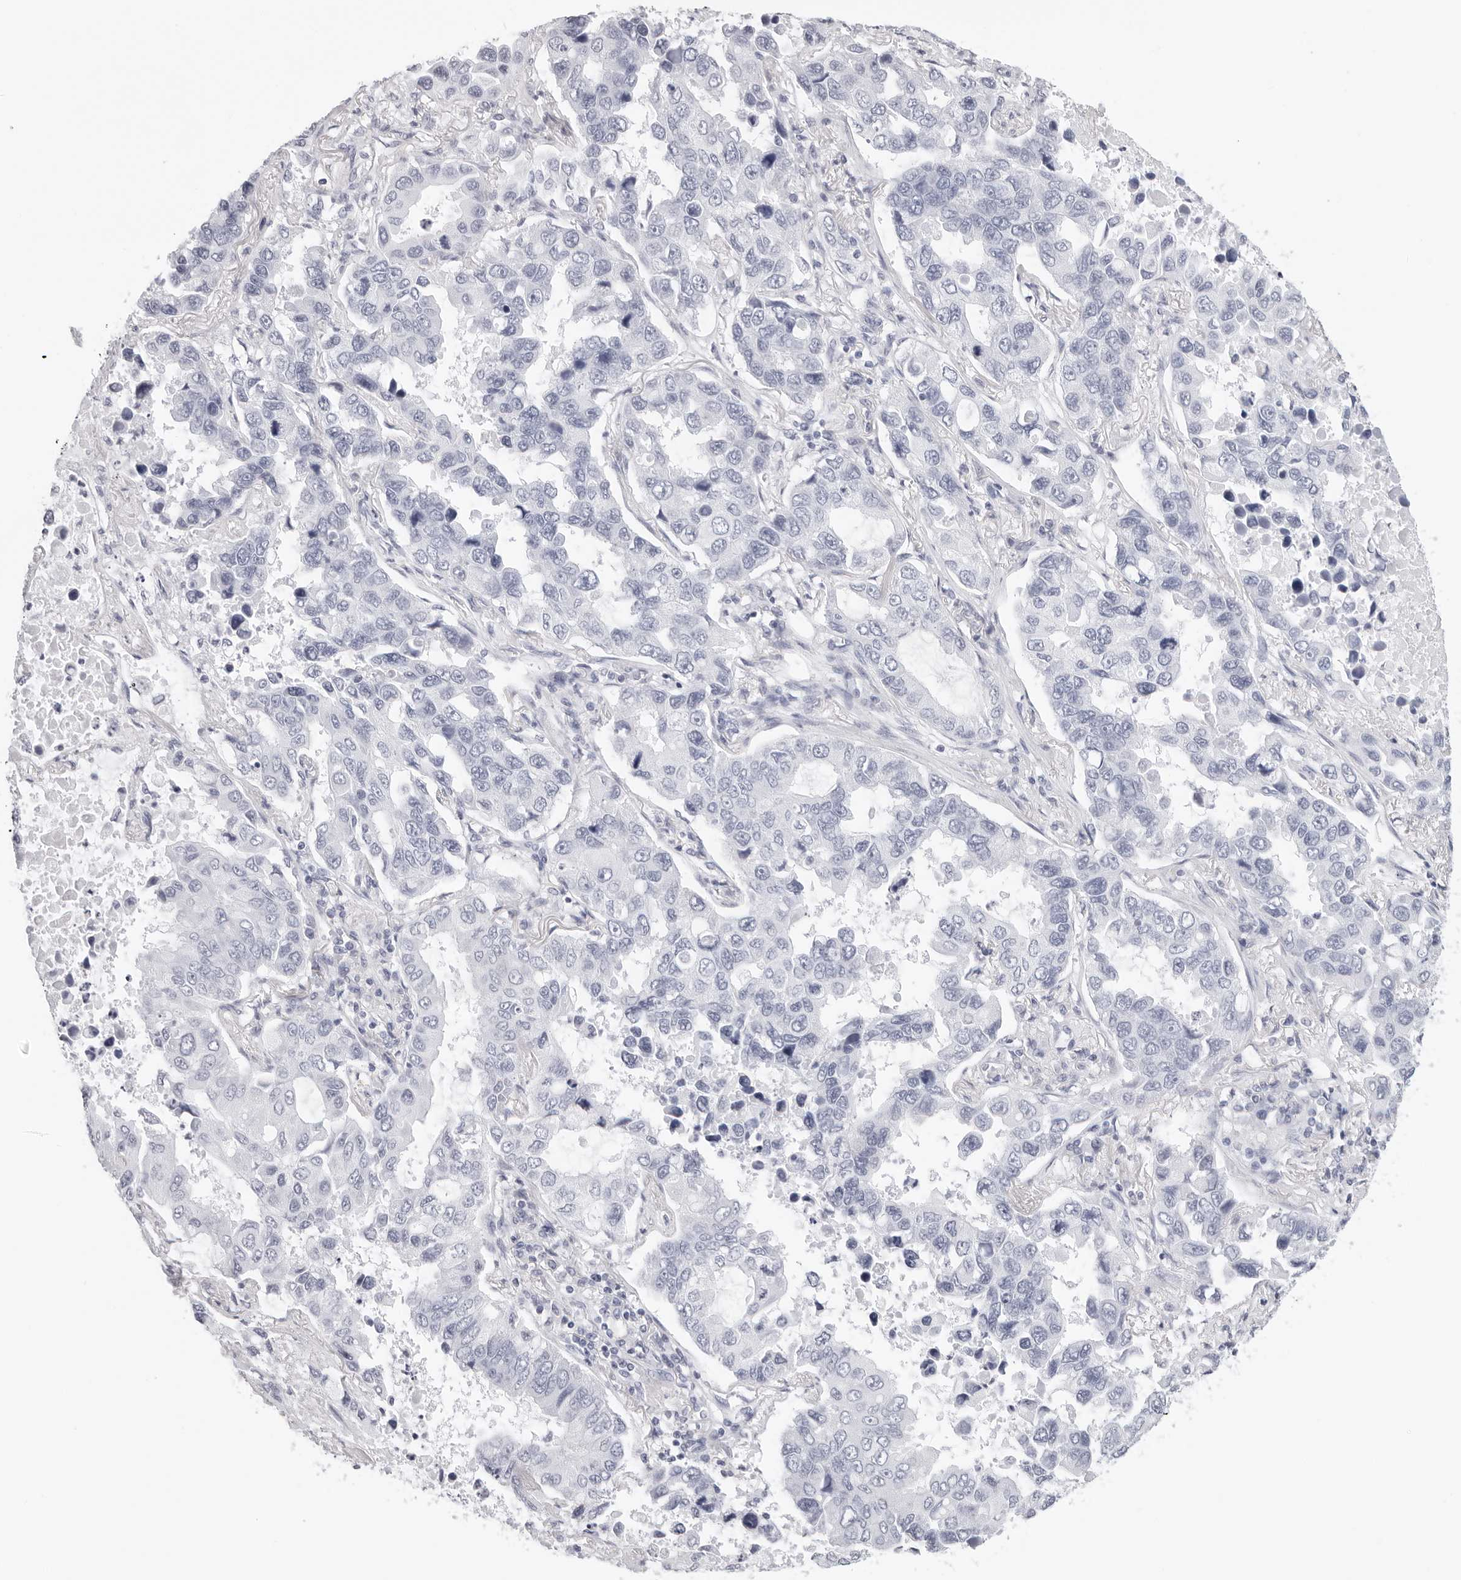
{"staining": {"intensity": "negative", "quantity": "none", "location": "none"}, "tissue": "lung cancer", "cell_type": "Tumor cells", "image_type": "cancer", "snomed": [{"axis": "morphology", "description": "Adenocarcinoma, NOS"}, {"axis": "topography", "description": "Lung"}], "caption": "A high-resolution micrograph shows immunohistochemistry (IHC) staining of adenocarcinoma (lung), which demonstrates no significant staining in tumor cells.", "gene": "AGMAT", "patient": {"sex": "male", "age": 64}}